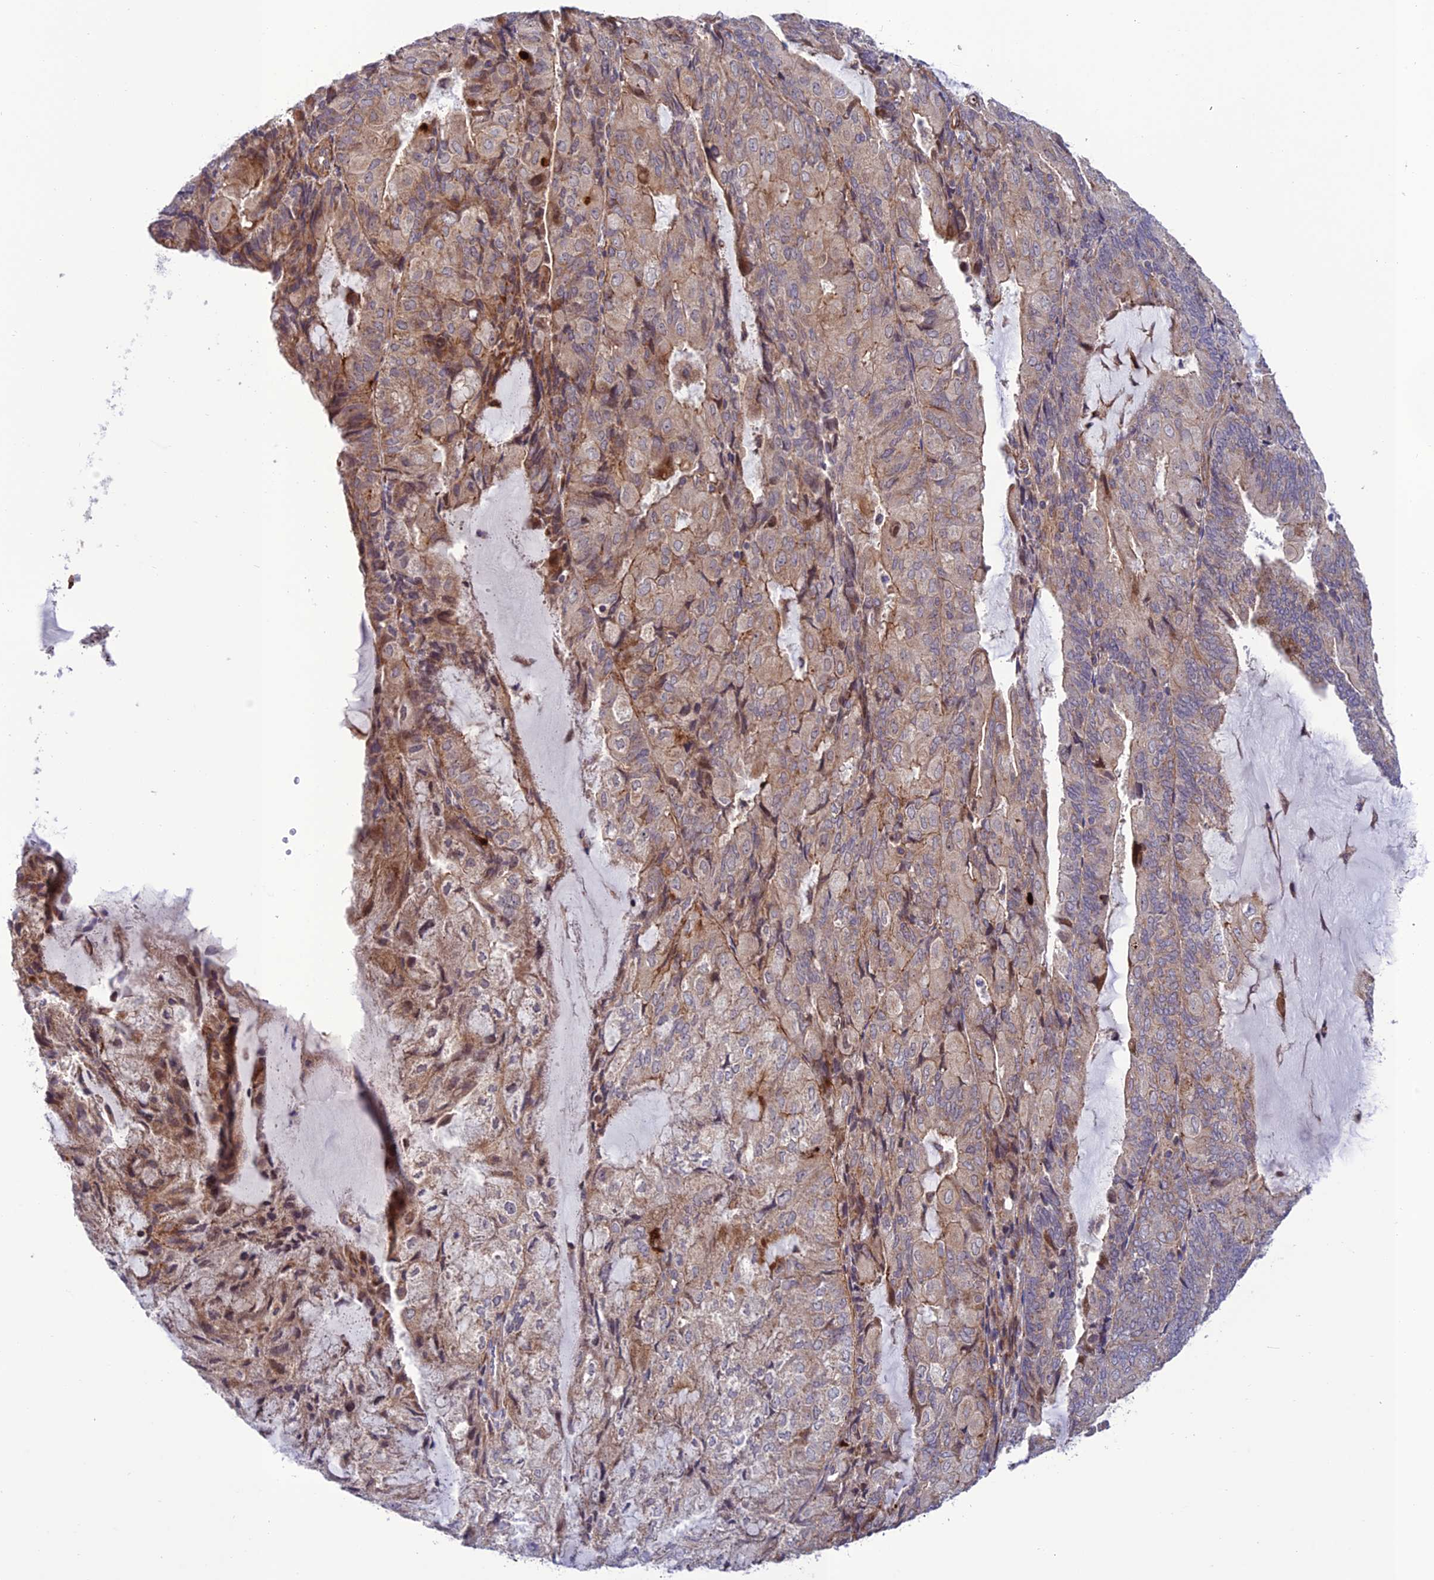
{"staining": {"intensity": "weak", "quantity": "25%-75%", "location": "cytoplasmic/membranous"}, "tissue": "endometrial cancer", "cell_type": "Tumor cells", "image_type": "cancer", "snomed": [{"axis": "morphology", "description": "Adenocarcinoma, NOS"}, {"axis": "topography", "description": "Endometrium"}], "caption": "Weak cytoplasmic/membranous staining is identified in approximately 25%-75% of tumor cells in endometrial cancer (adenocarcinoma).", "gene": "TNIP3", "patient": {"sex": "female", "age": 81}}